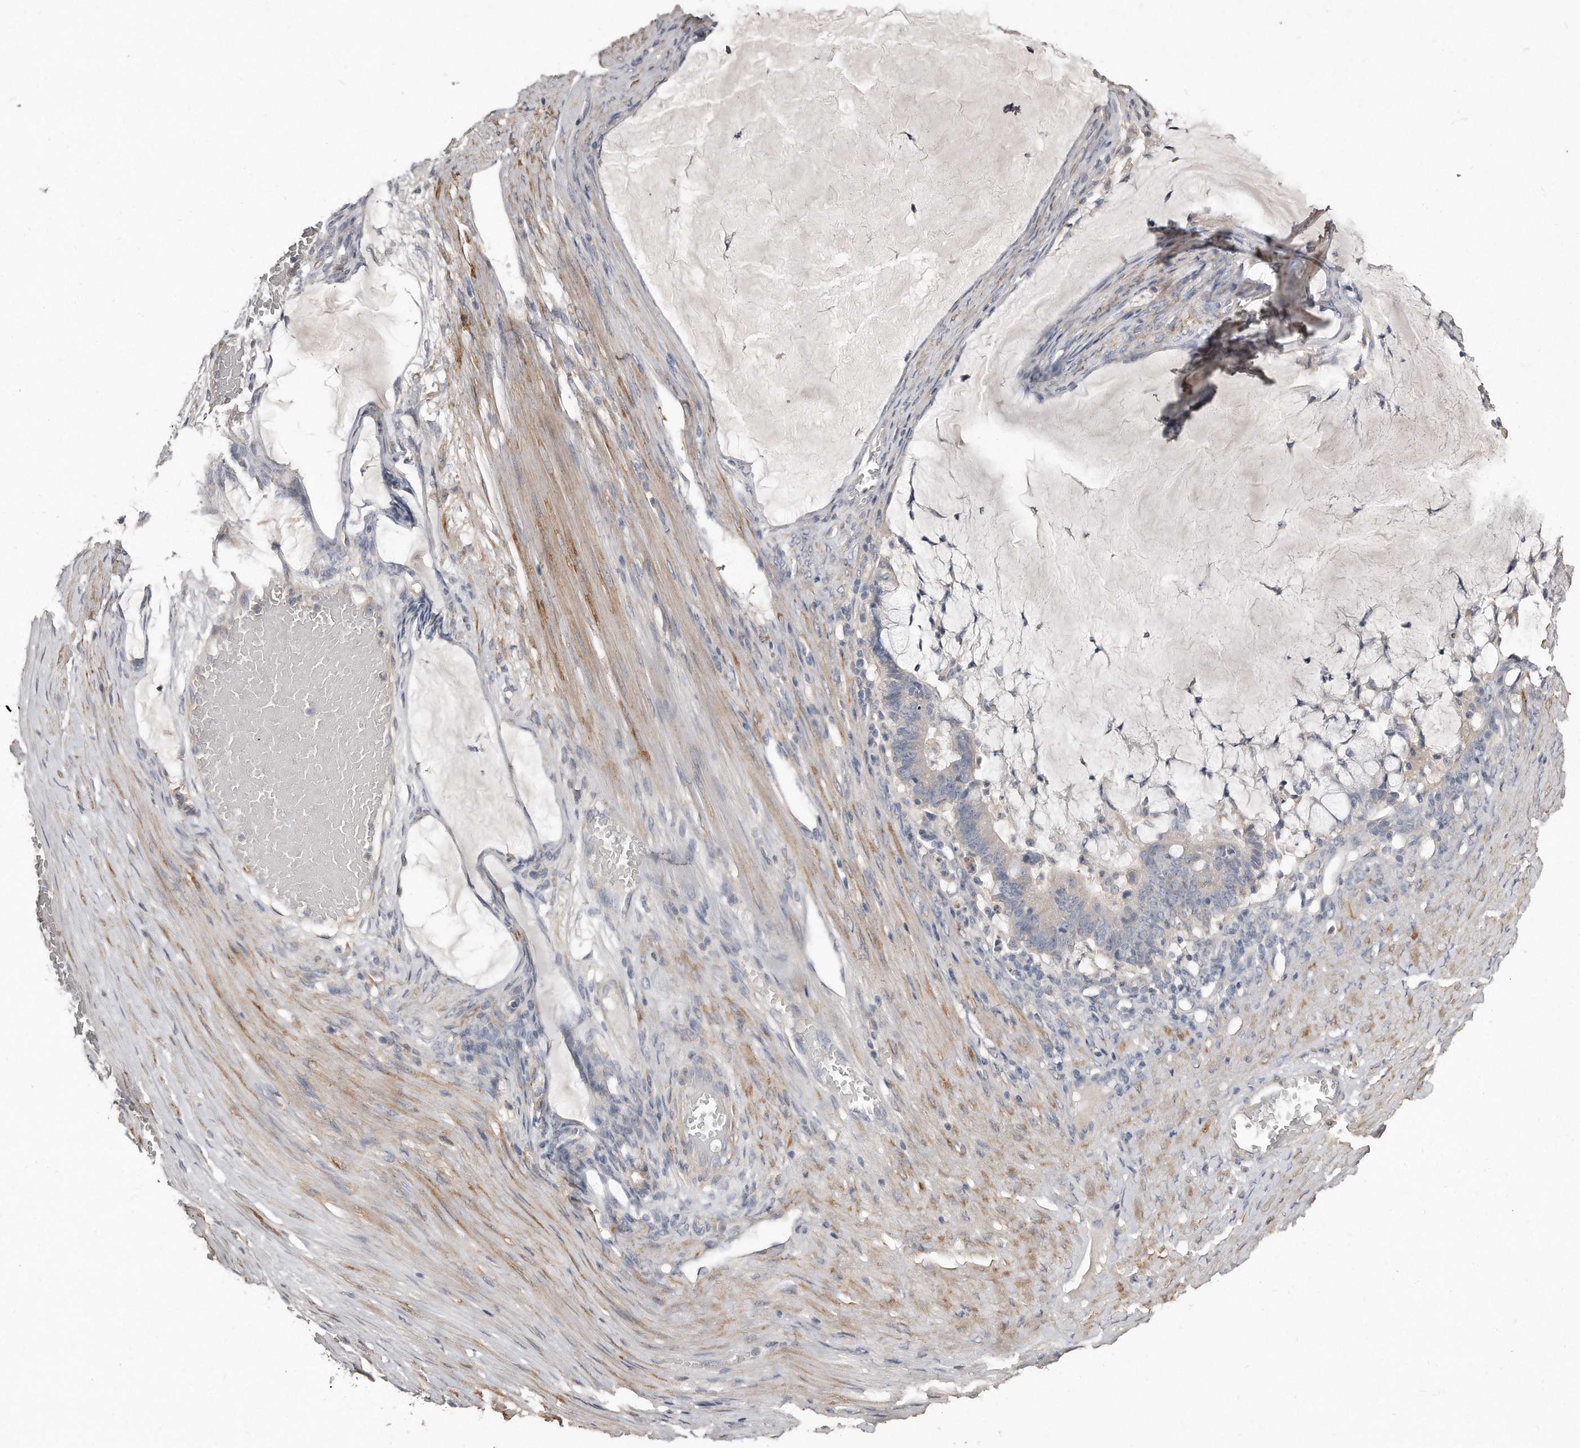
{"staining": {"intensity": "negative", "quantity": "none", "location": "none"}, "tissue": "ovarian cancer", "cell_type": "Tumor cells", "image_type": "cancer", "snomed": [{"axis": "morphology", "description": "Cystadenocarcinoma, mucinous, NOS"}, {"axis": "topography", "description": "Ovary"}], "caption": "IHC histopathology image of human ovarian mucinous cystadenocarcinoma stained for a protein (brown), which demonstrates no expression in tumor cells.", "gene": "LMOD1", "patient": {"sex": "female", "age": 61}}